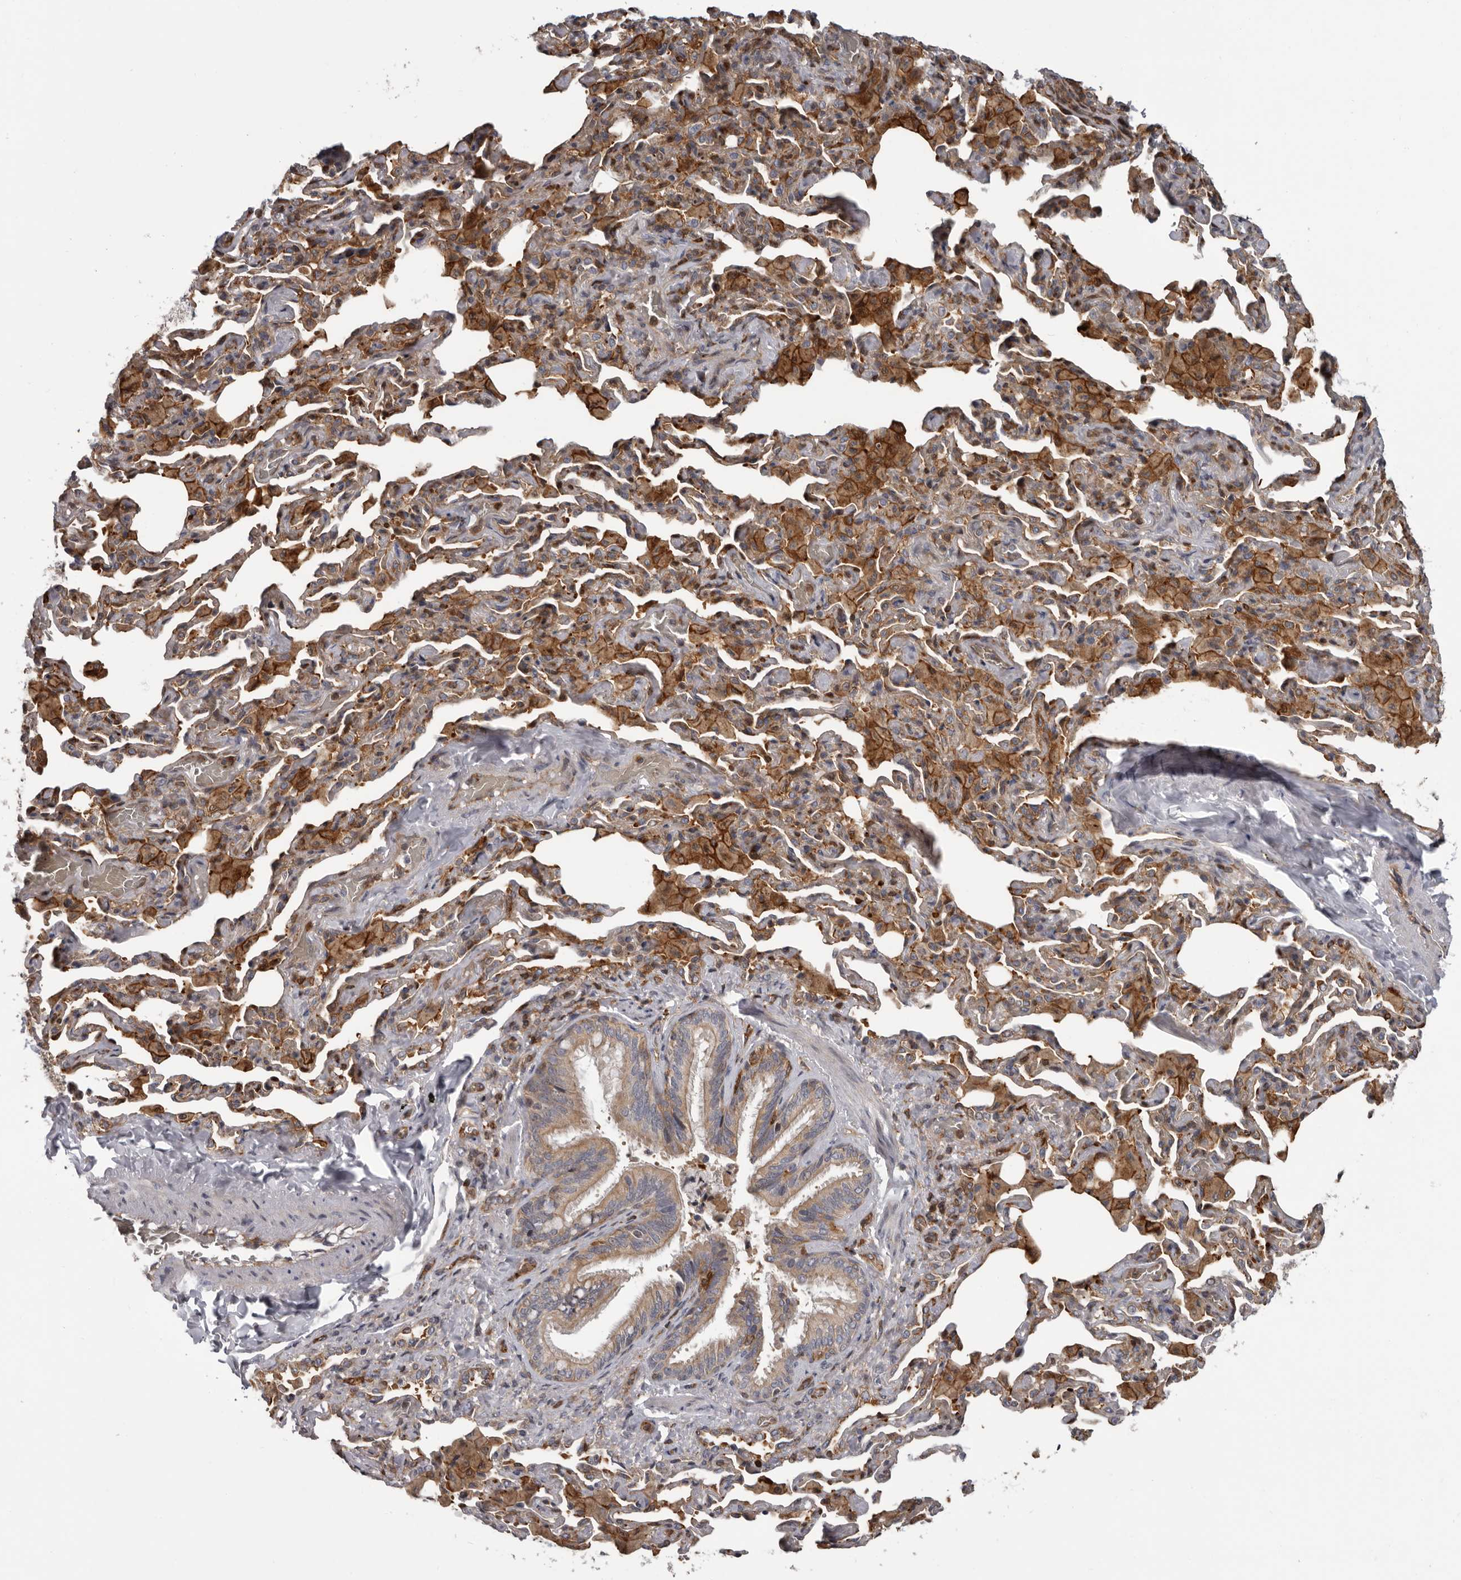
{"staining": {"intensity": "weak", "quantity": "25%-75%", "location": "cytoplasmic/membranous"}, "tissue": "bronchus", "cell_type": "Respiratory epithelial cells", "image_type": "normal", "snomed": [{"axis": "morphology", "description": "Normal tissue, NOS"}, {"axis": "morphology", "description": "Inflammation, NOS"}, {"axis": "topography", "description": "Lung"}], "caption": "Bronchus stained with a brown dye shows weak cytoplasmic/membranous positive staining in approximately 25%-75% of respiratory epithelial cells.", "gene": "FGFR4", "patient": {"sex": "female", "age": 46}}